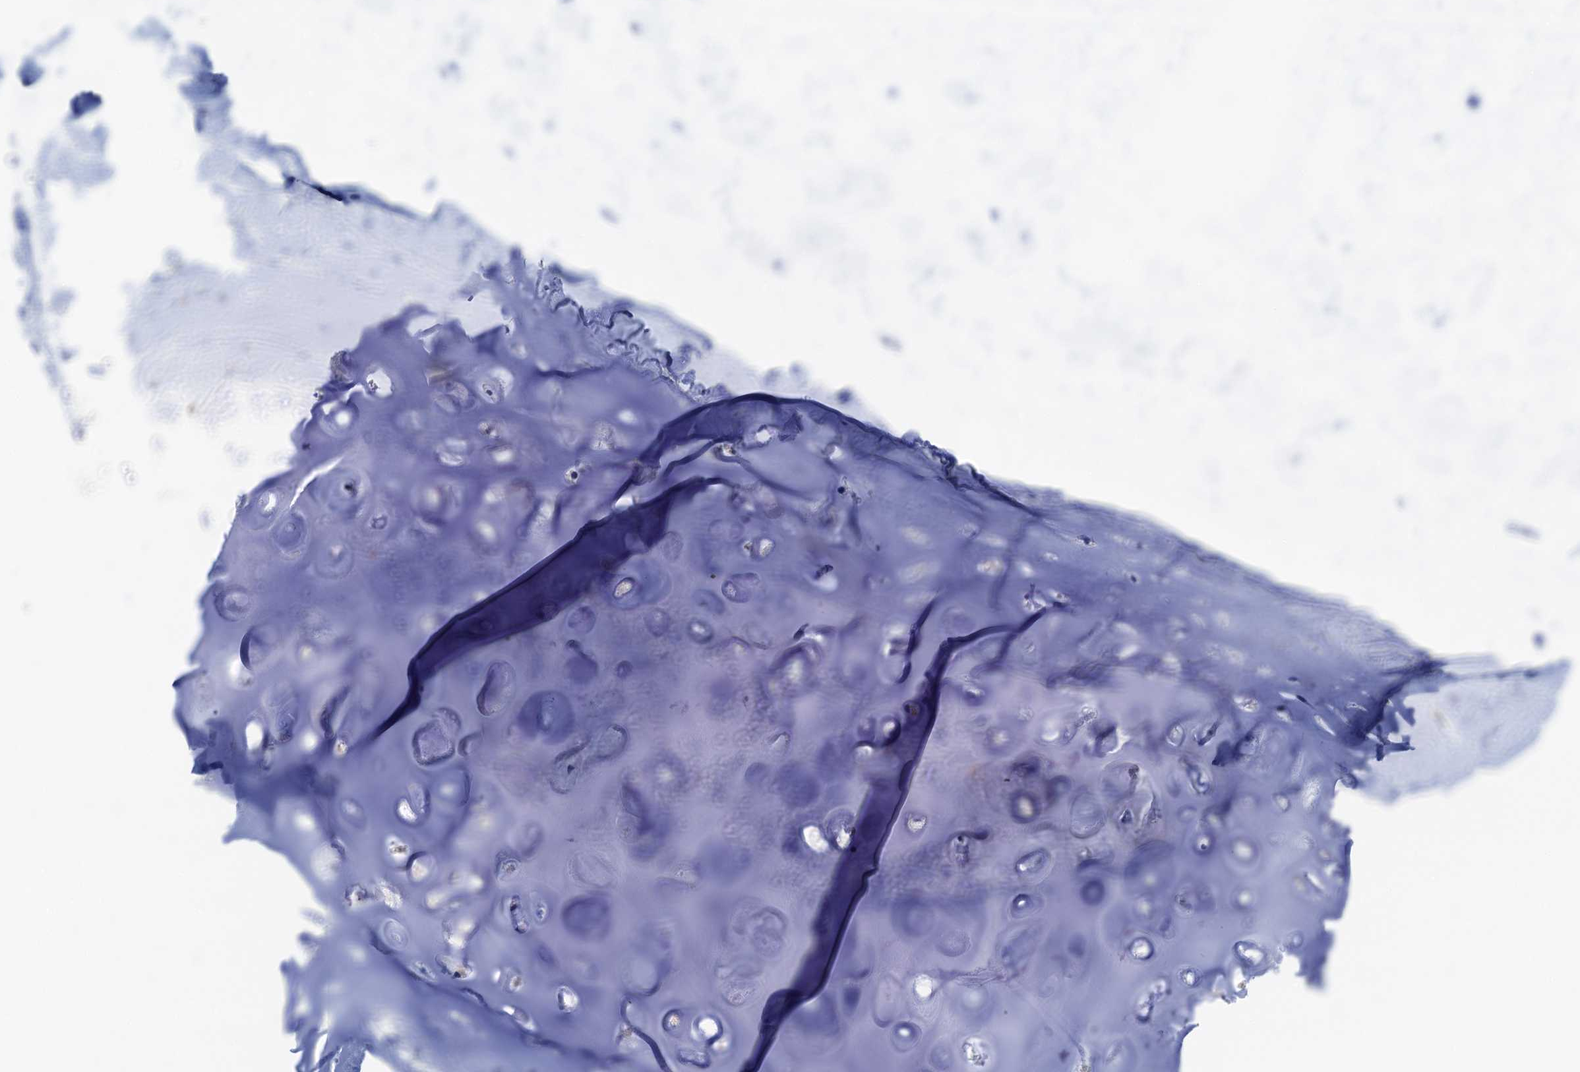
{"staining": {"intensity": "negative", "quantity": "none", "location": "none"}, "tissue": "adipose tissue", "cell_type": "Adipocytes", "image_type": "normal", "snomed": [{"axis": "morphology", "description": "Normal tissue, NOS"}, {"axis": "morphology", "description": "Squamous cell carcinoma, NOS"}, {"axis": "topography", "description": "Lymph node"}, {"axis": "topography", "description": "Bronchus"}, {"axis": "topography", "description": "Lung"}], "caption": "Adipocytes are negative for protein expression in benign human adipose tissue. The staining was performed using DAB (3,3'-diaminobenzidine) to visualize the protein expression in brown, while the nuclei were stained in blue with hematoxylin (Magnification: 20x).", "gene": "LCP2", "patient": {"sex": "male", "age": 66}}